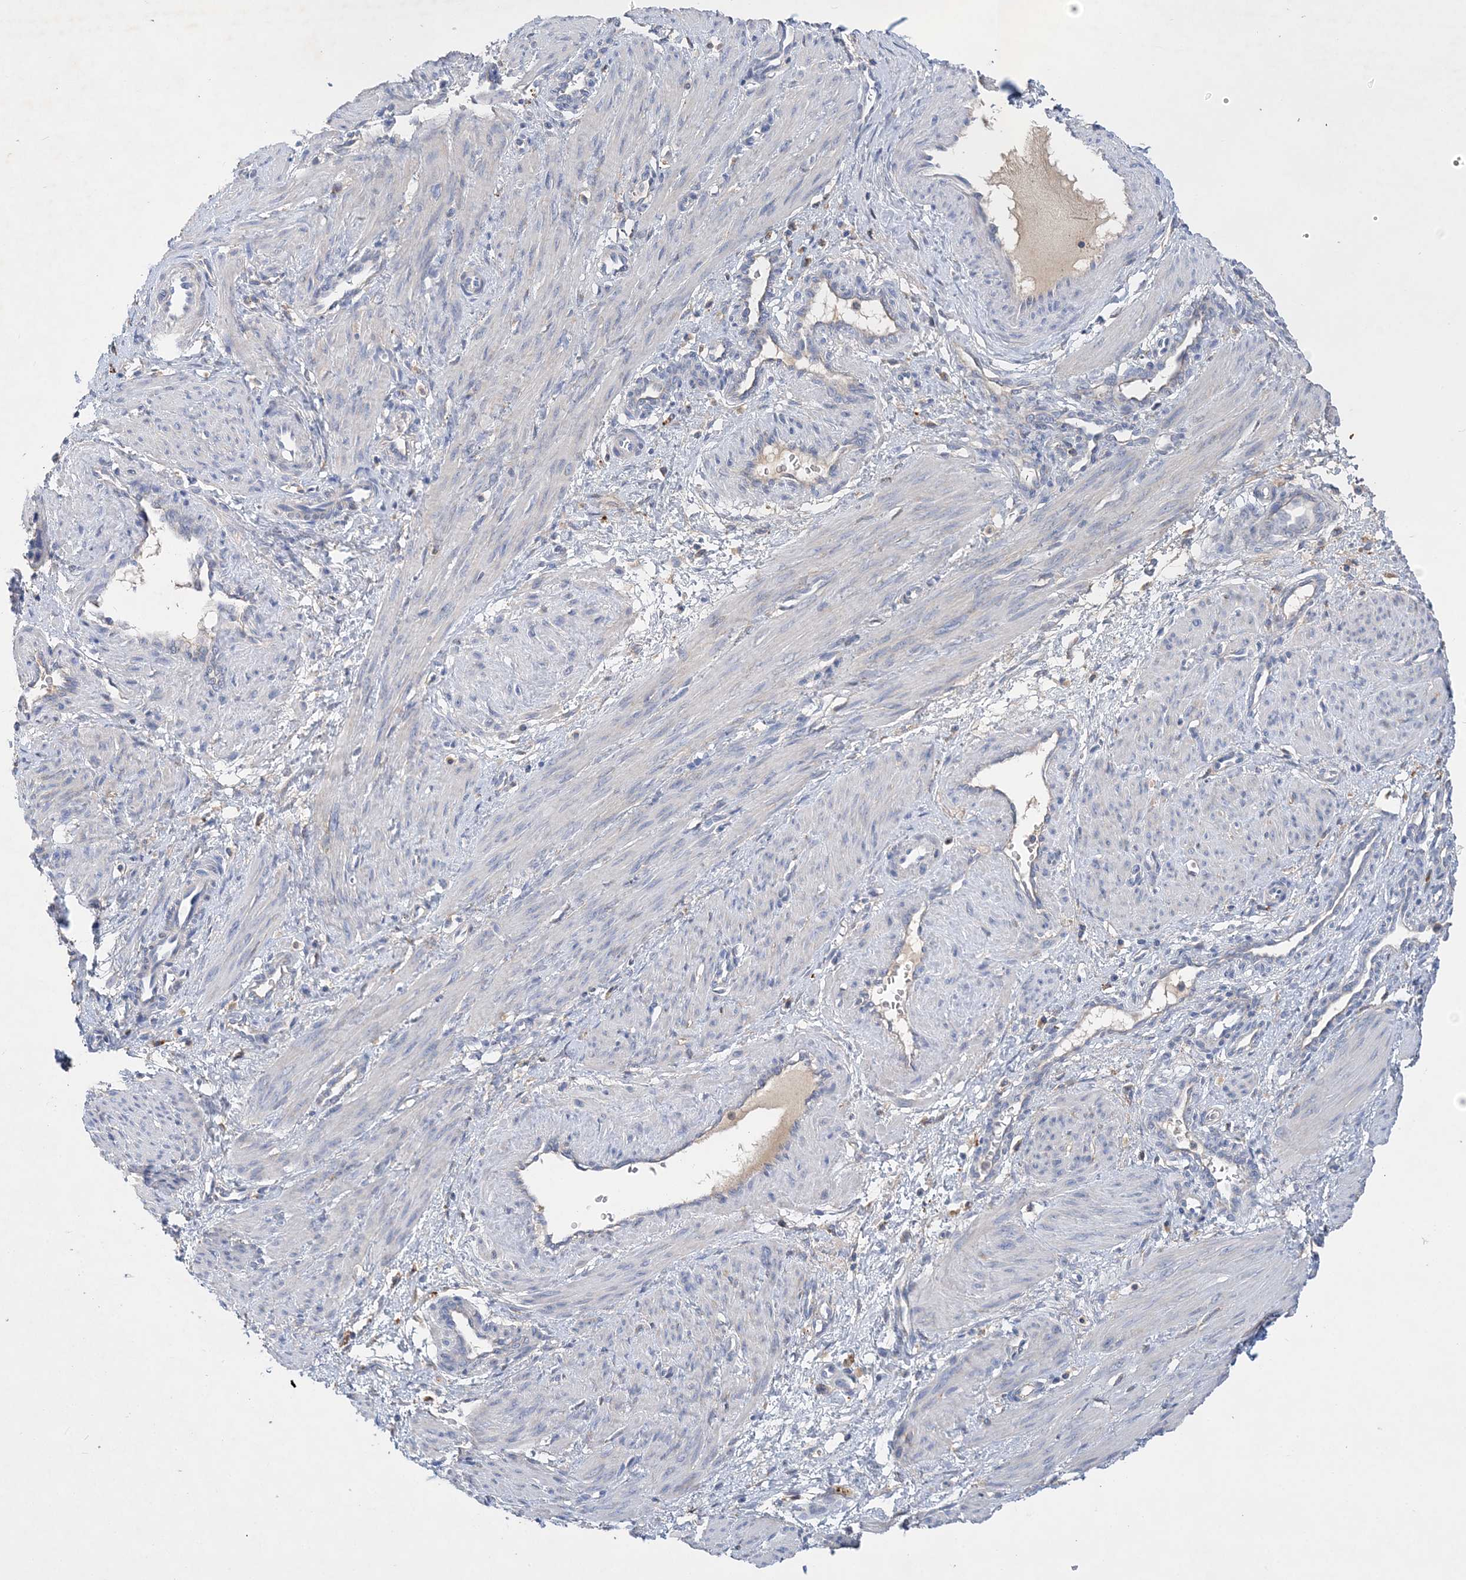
{"staining": {"intensity": "negative", "quantity": "none", "location": "none"}, "tissue": "smooth muscle", "cell_type": "Smooth muscle cells", "image_type": "normal", "snomed": [{"axis": "morphology", "description": "Normal tissue, NOS"}, {"axis": "topography", "description": "Endometrium"}], "caption": "IHC photomicrograph of normal smooth muscle: human smooth muscle stained with DAB (3,3'-diaminobenzidine) displays no significant protein staining in smooth muscle cells. Brightfield microscopy of immunohistochemistry stained with DAB (brown) and hematoxylin (blue), captured at high magnification.", "gene": "GRINA", "patient": {"sex": "female", "age": 33}}